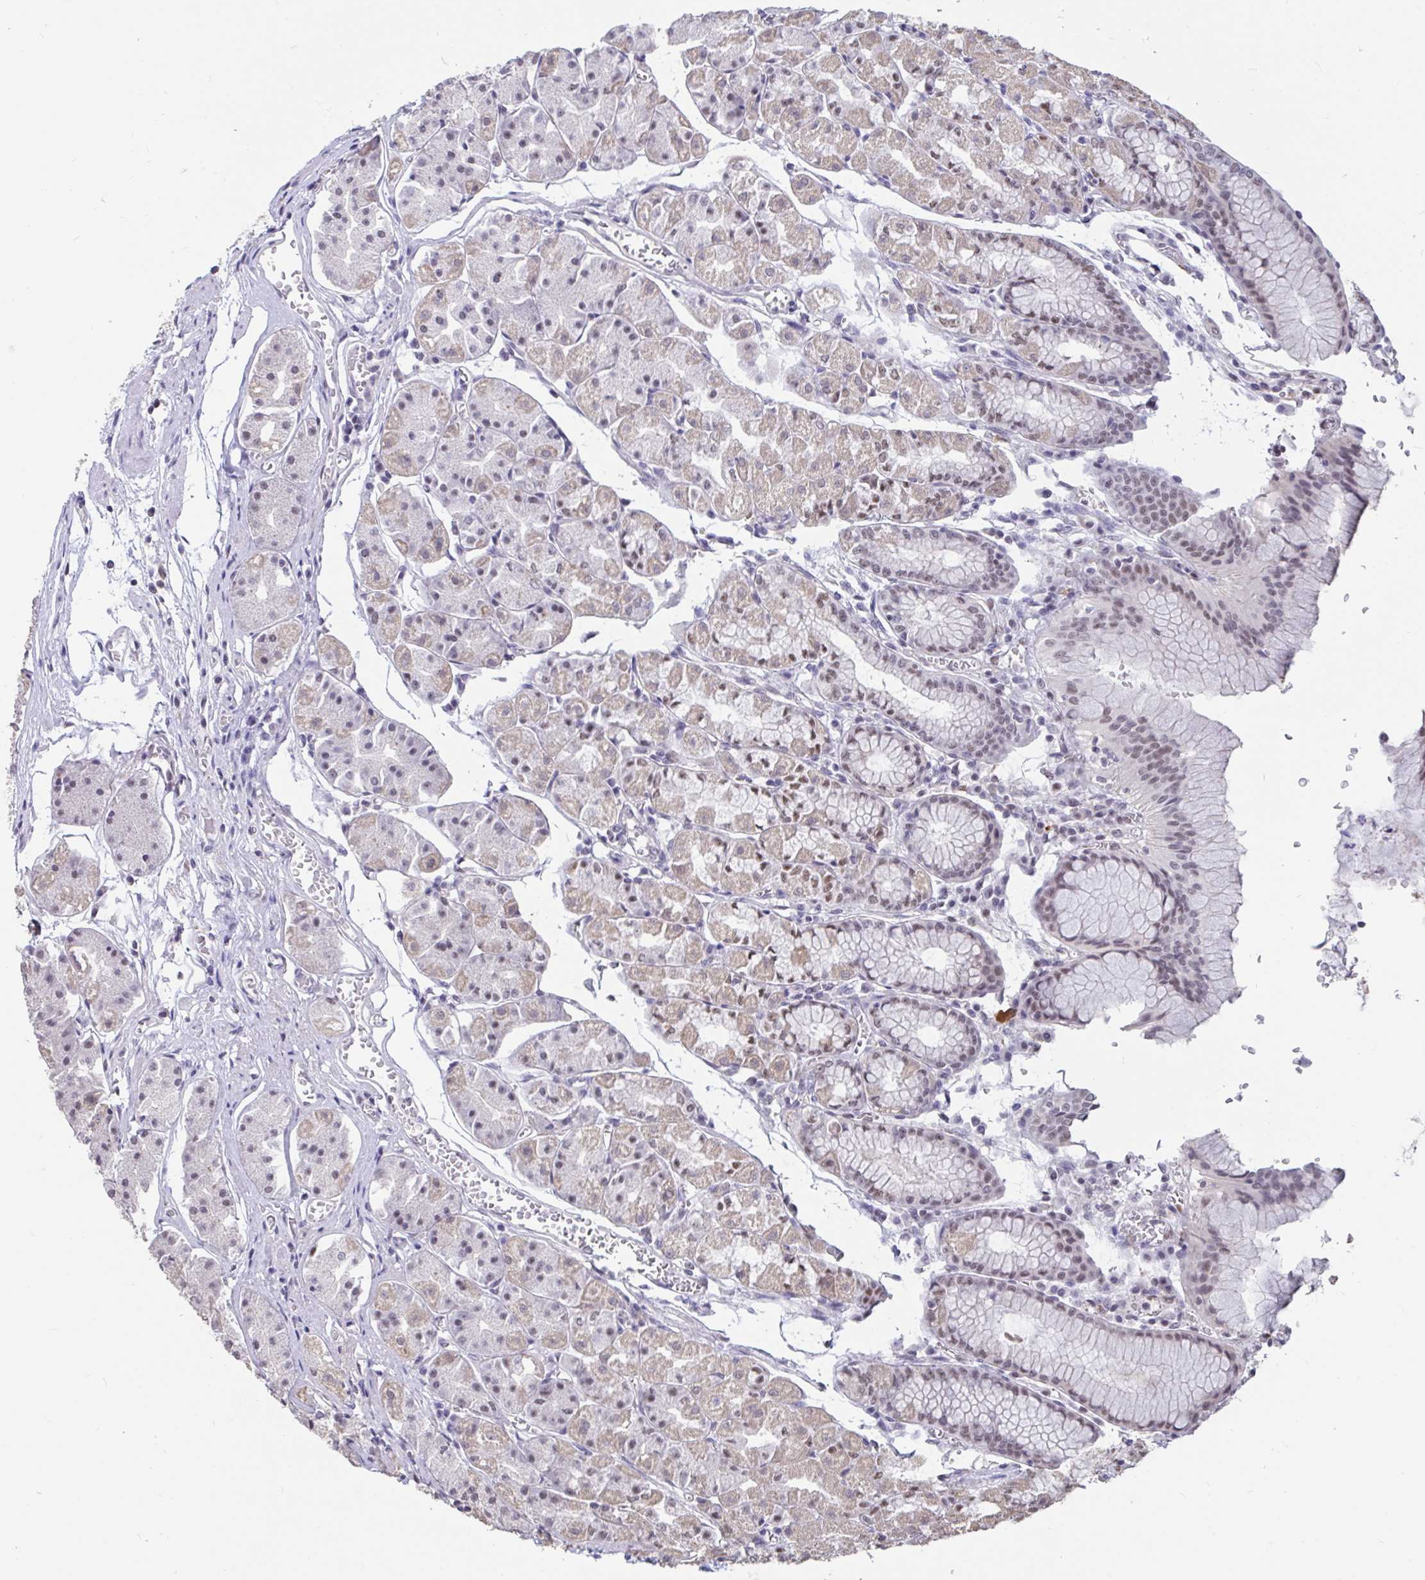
{"staining": {"intensity": "strong", "quantity": "<25%", "location": "cytoplasmic/membranous"}, "tissue": "stomach", "cell_type": "Glandular cells", "image_type": "normal", "snomed": [{"axis": "morphology", "description": "Normal tissue, NOS"}, {"axis": "topography", "description": "Stomach"}], "caption": "Immunohistochemistry (IHC) image of benign human stomach stained for a protein (brown), which exhibits medium levels of strong cytoplasmic/membranous staining in approximately <25% of glandular cells.", "gene": "DDX39A", "patient": {"sex": "male", "age": 55}}